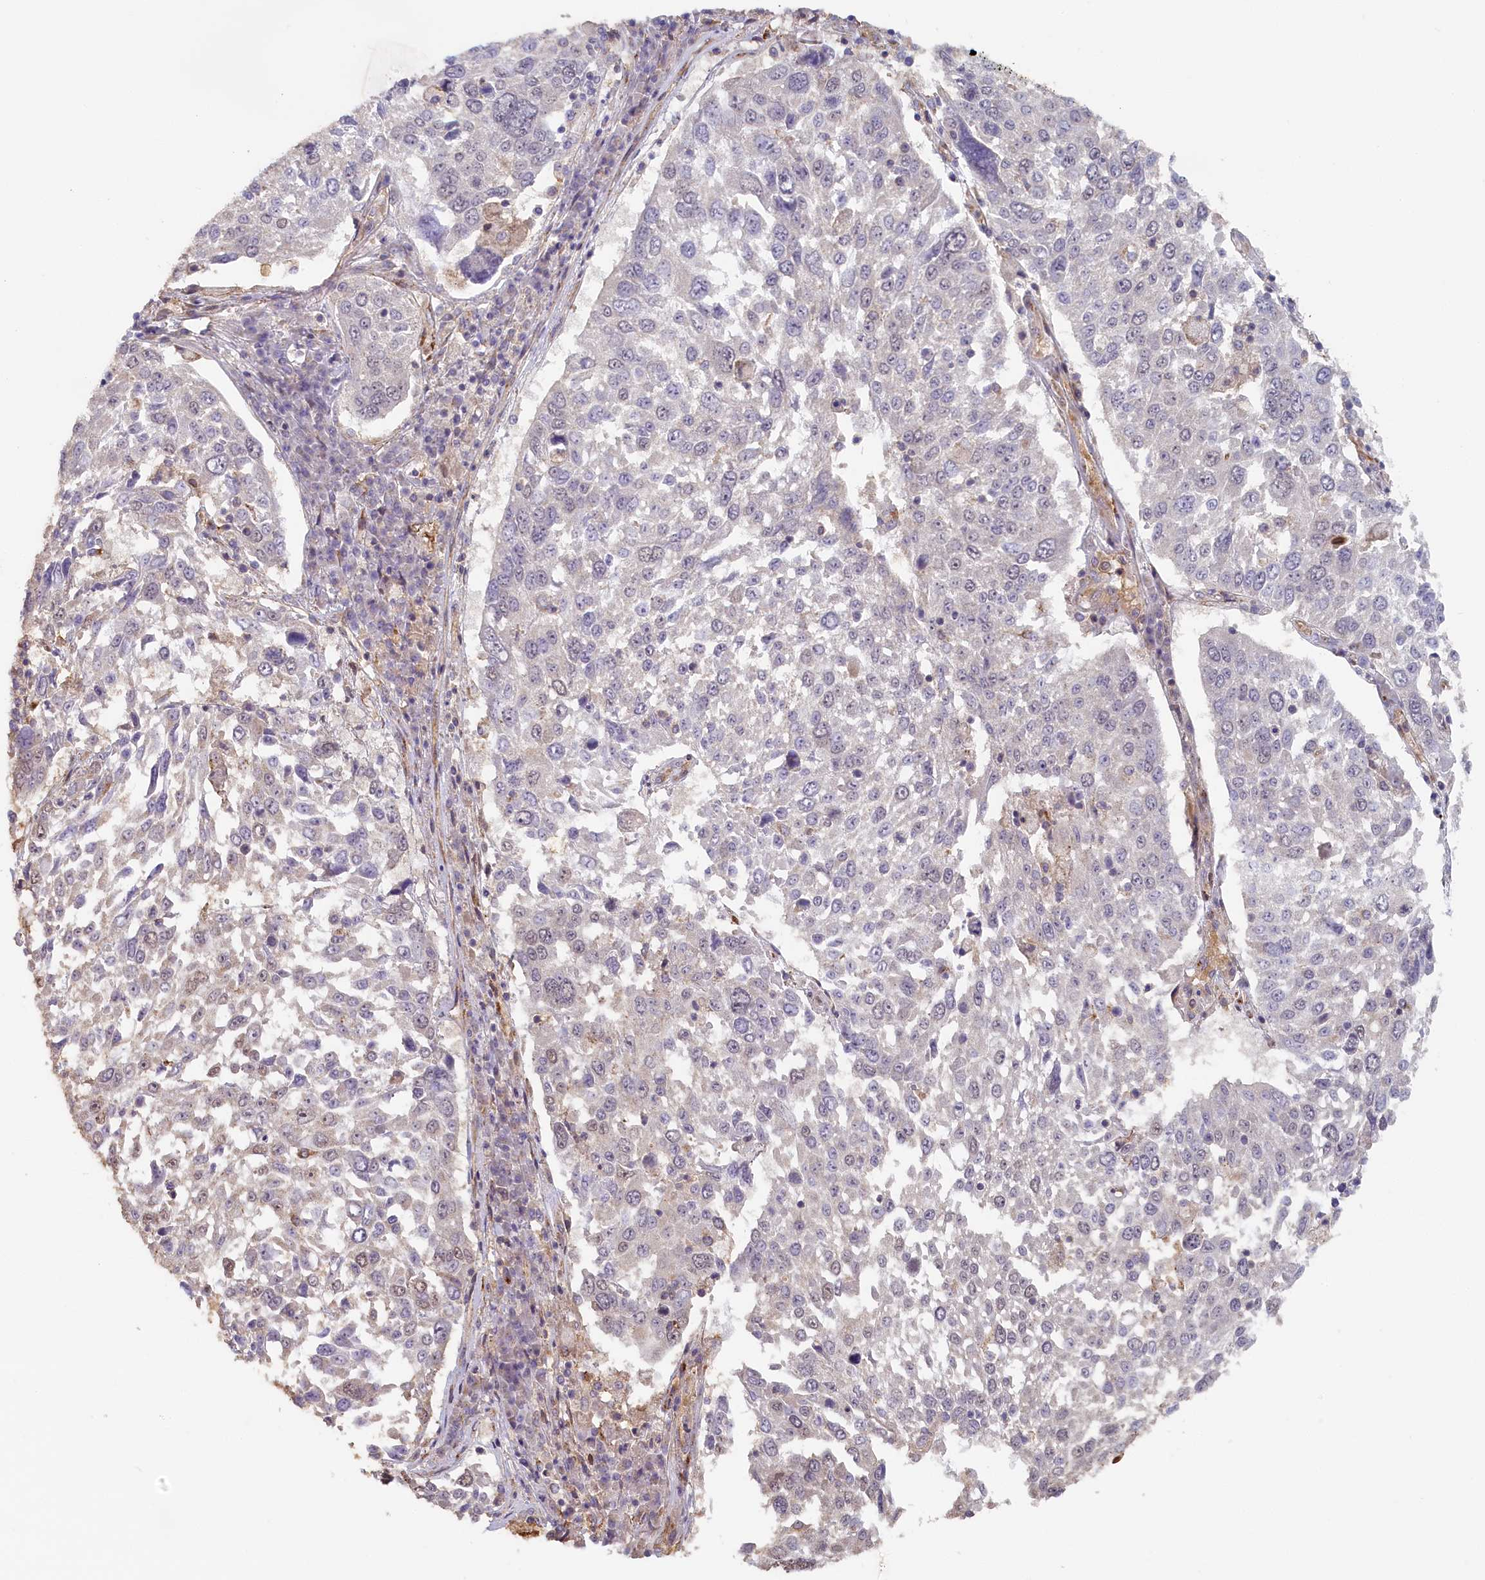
{"staining": {"intensity": "negative", "quantity": "none", "location": "none"}, "tissue": "lung cancer", "cell_type": "Tumor cells", "image_type": "cancer", "snomed": [{"axis": "morphology", "description": "Squamous cell carcinoma, NOS"}, {"axis": "topography", "description": "Lung"}], "caption": "The histopathology image exhibits no staining of tumor cells in lung squamous cell carcinoma.", "gene": "STX16", "patient": {"sex": "male", "age": 65}}